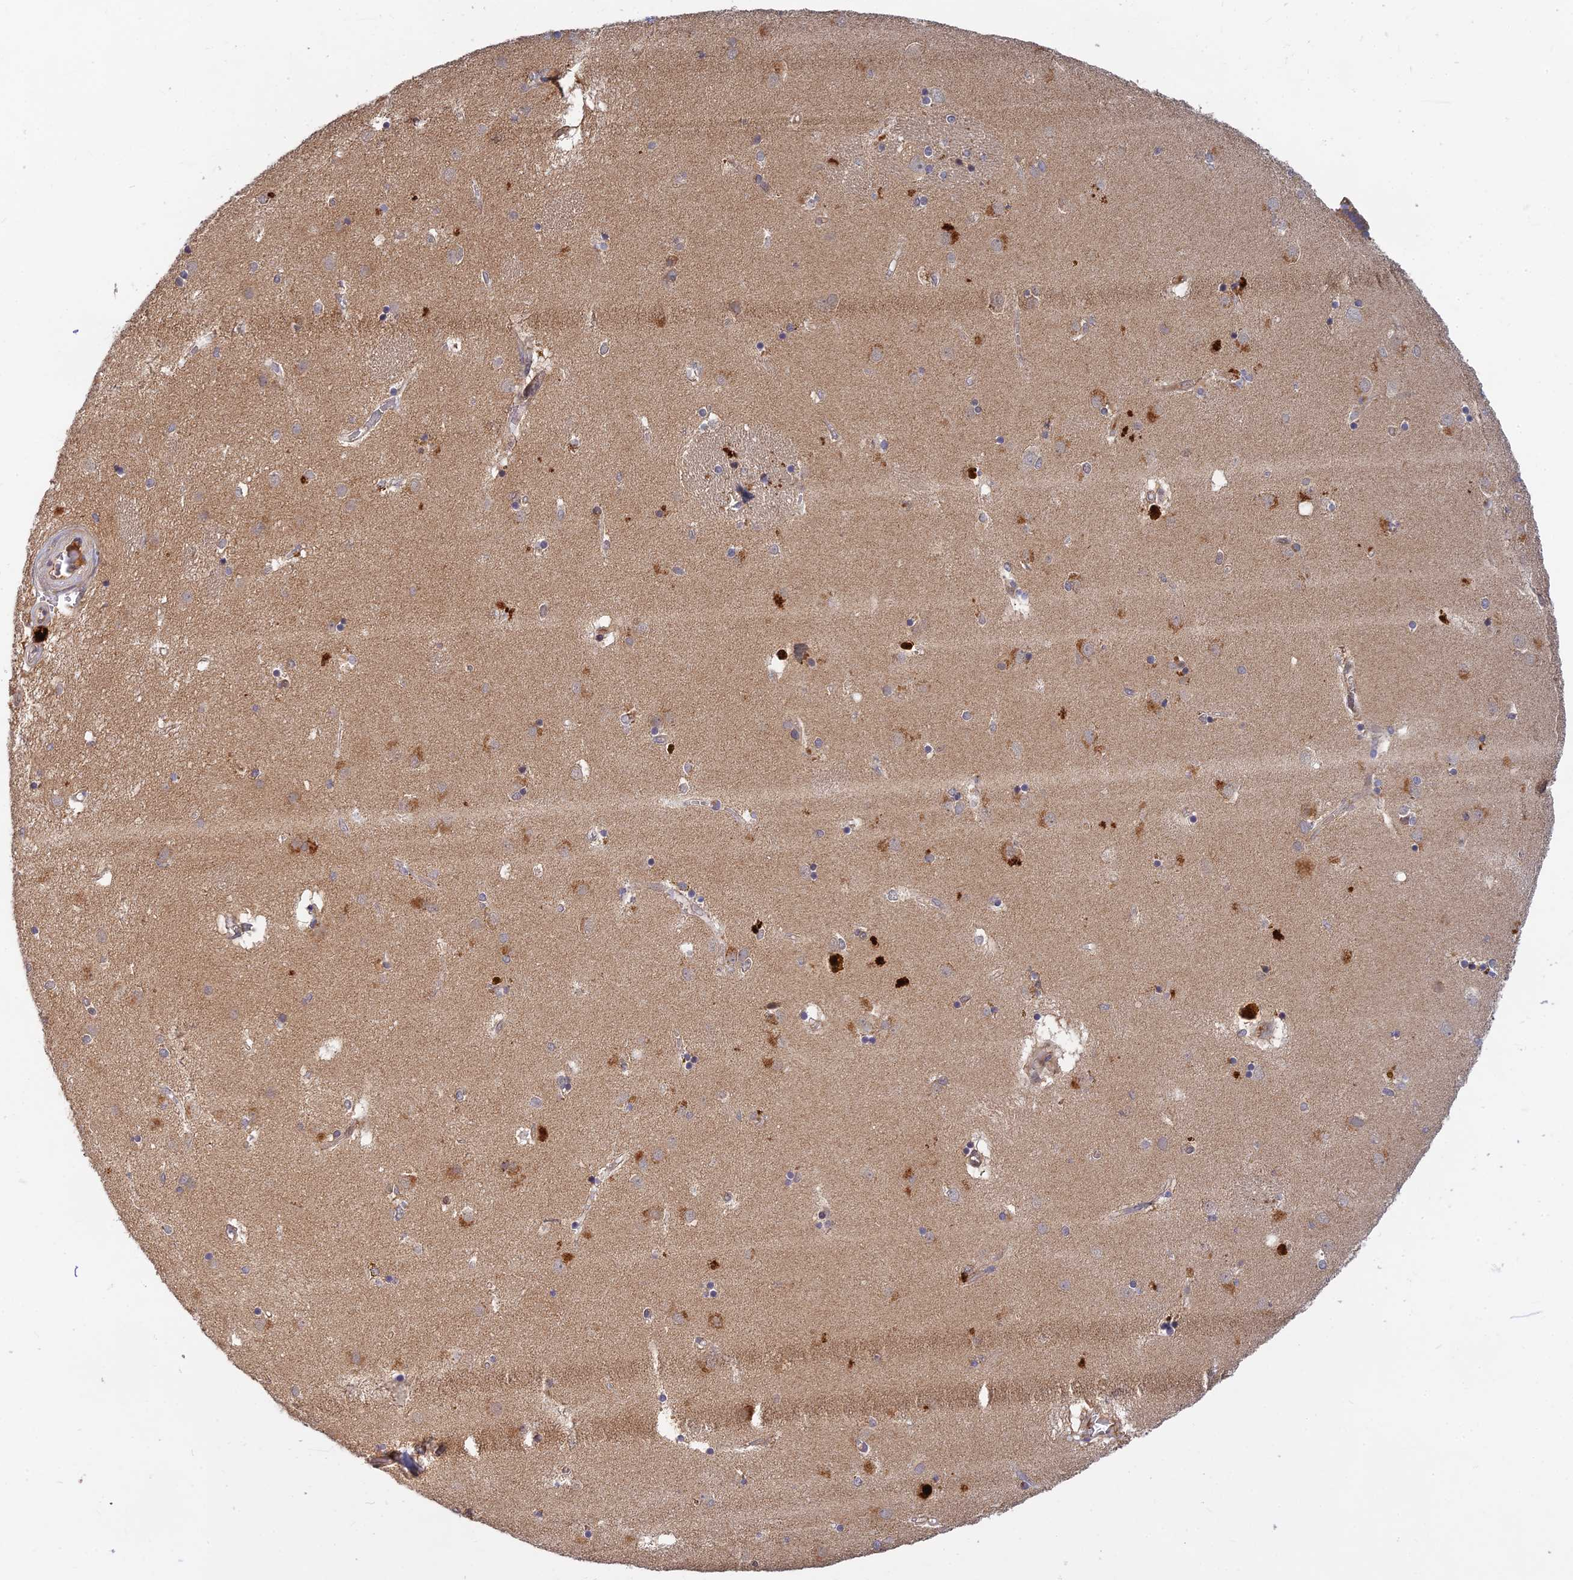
{"staining": {"intensity": "weak", "quantity": "<25%", "location": "cytoplasmic/membranous"}, "tissue": "caudate", "cell_type": "Glial cells", "image_type": "normal", "snomed": [{"axis": "morphology", "description": "Normal tissue, NOS"}, {"axis": "topography", "description": "Lateral ventricle wall"}], "caption": "The immunohistochemistry (IHC) micrograph has no significant positivity in glial cells of caudate. (Stains: DAB immunohistochemistry (IHC) with hematoxylin counter stain, Microscopy: brightfield microscopy at high magnification).", "gene": "FAM151B", "patient": {"sex": "male", "age": 70}}